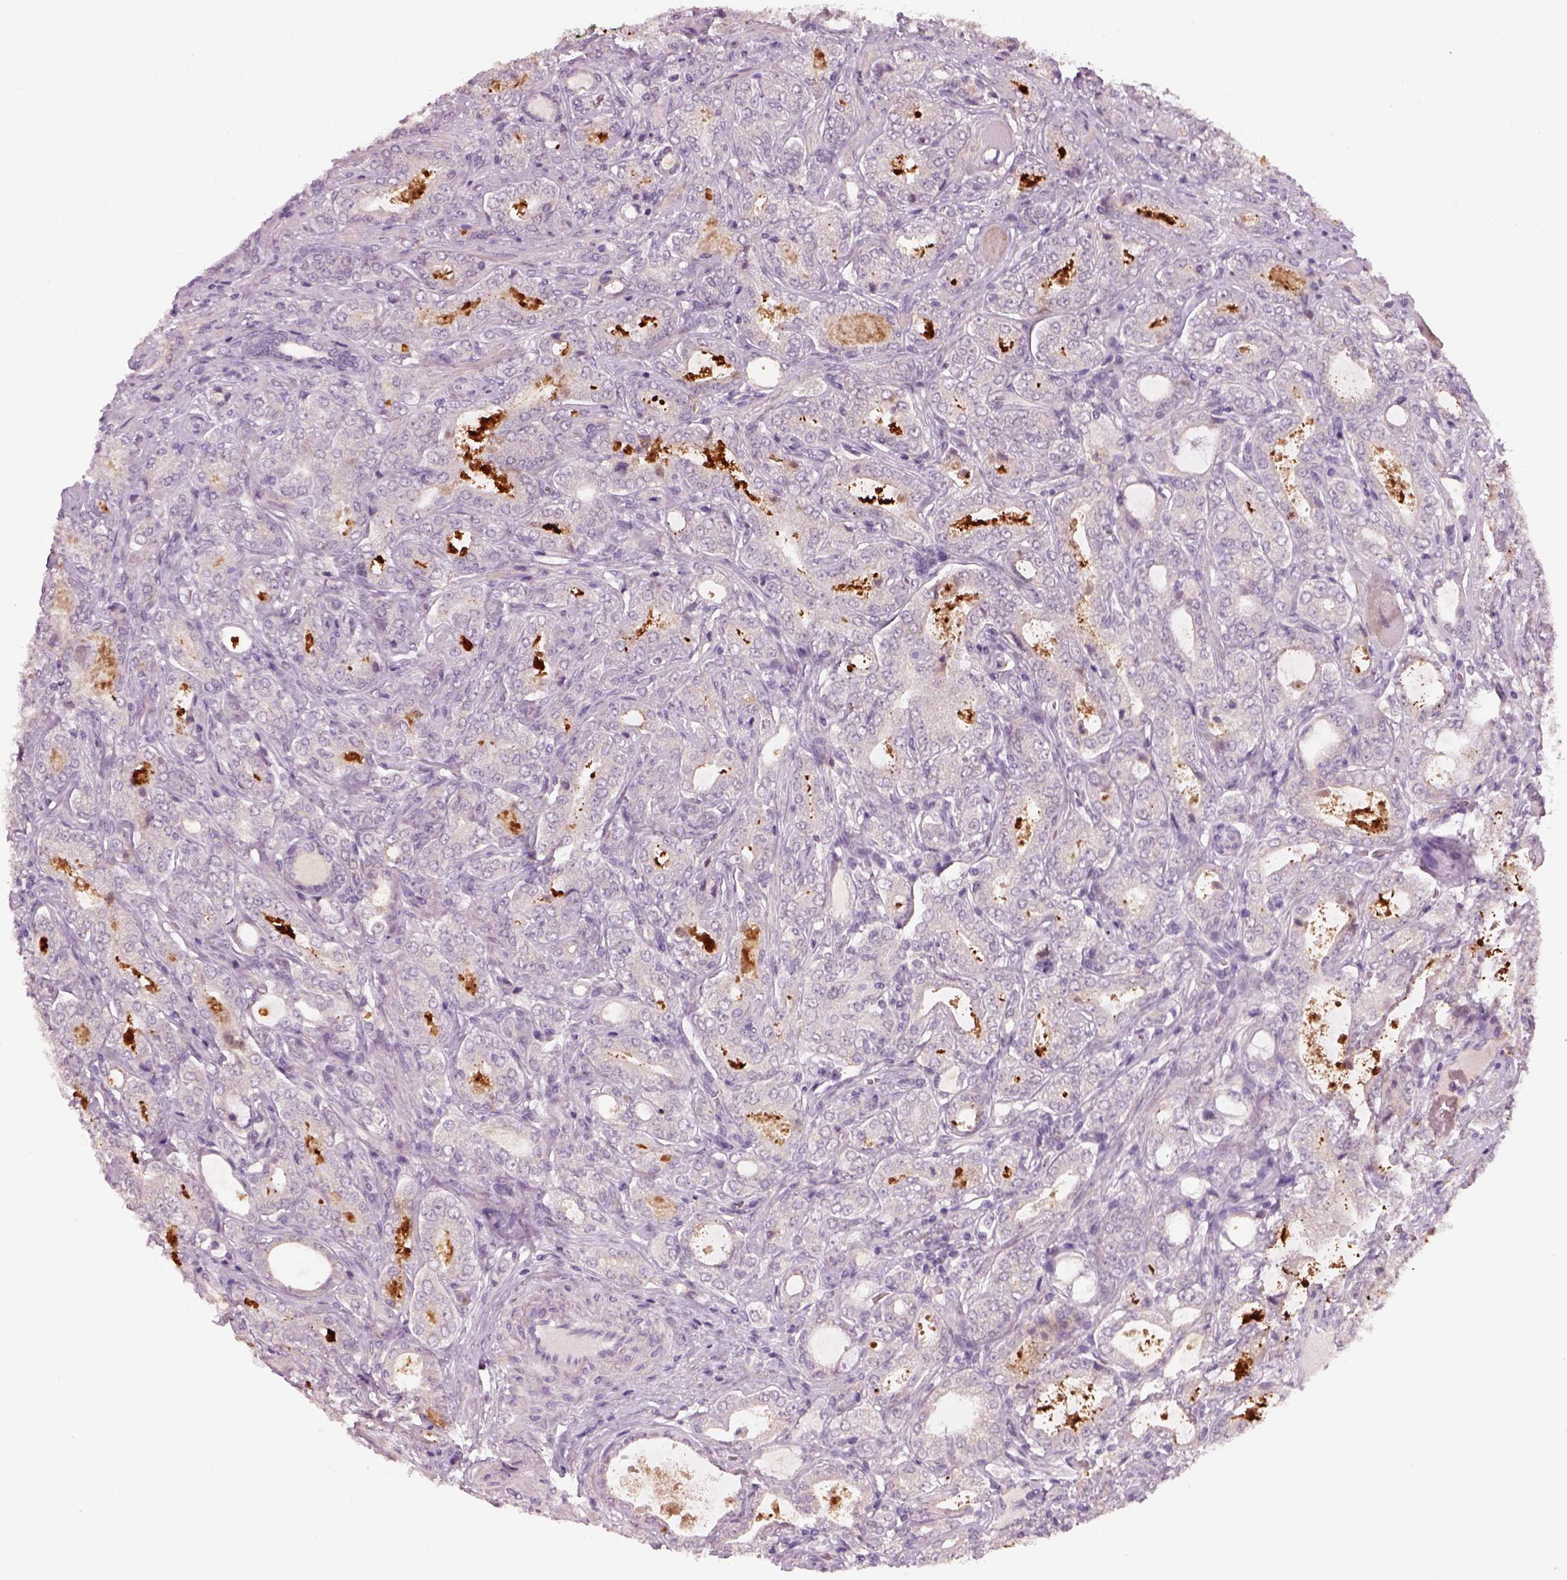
{"staining": {"intensity": "negative", "quantity": "none", "location": "none"}, "tissue": "prostate cancer", "cell_type": "Tumor cells", "image_type": "cancer", "snomed": [{"axis": "morphology", "description": "Adenocarcinoma, NOS"}, {"axis": "topography", "description": "Prostate"}], "caption": "DAB immunohistochemical staining of prostate adenocarcinoma shows no significant positivity in tumor cells.", "gene": "GDNF", "patient": {"sex": "male", "age": 64}}